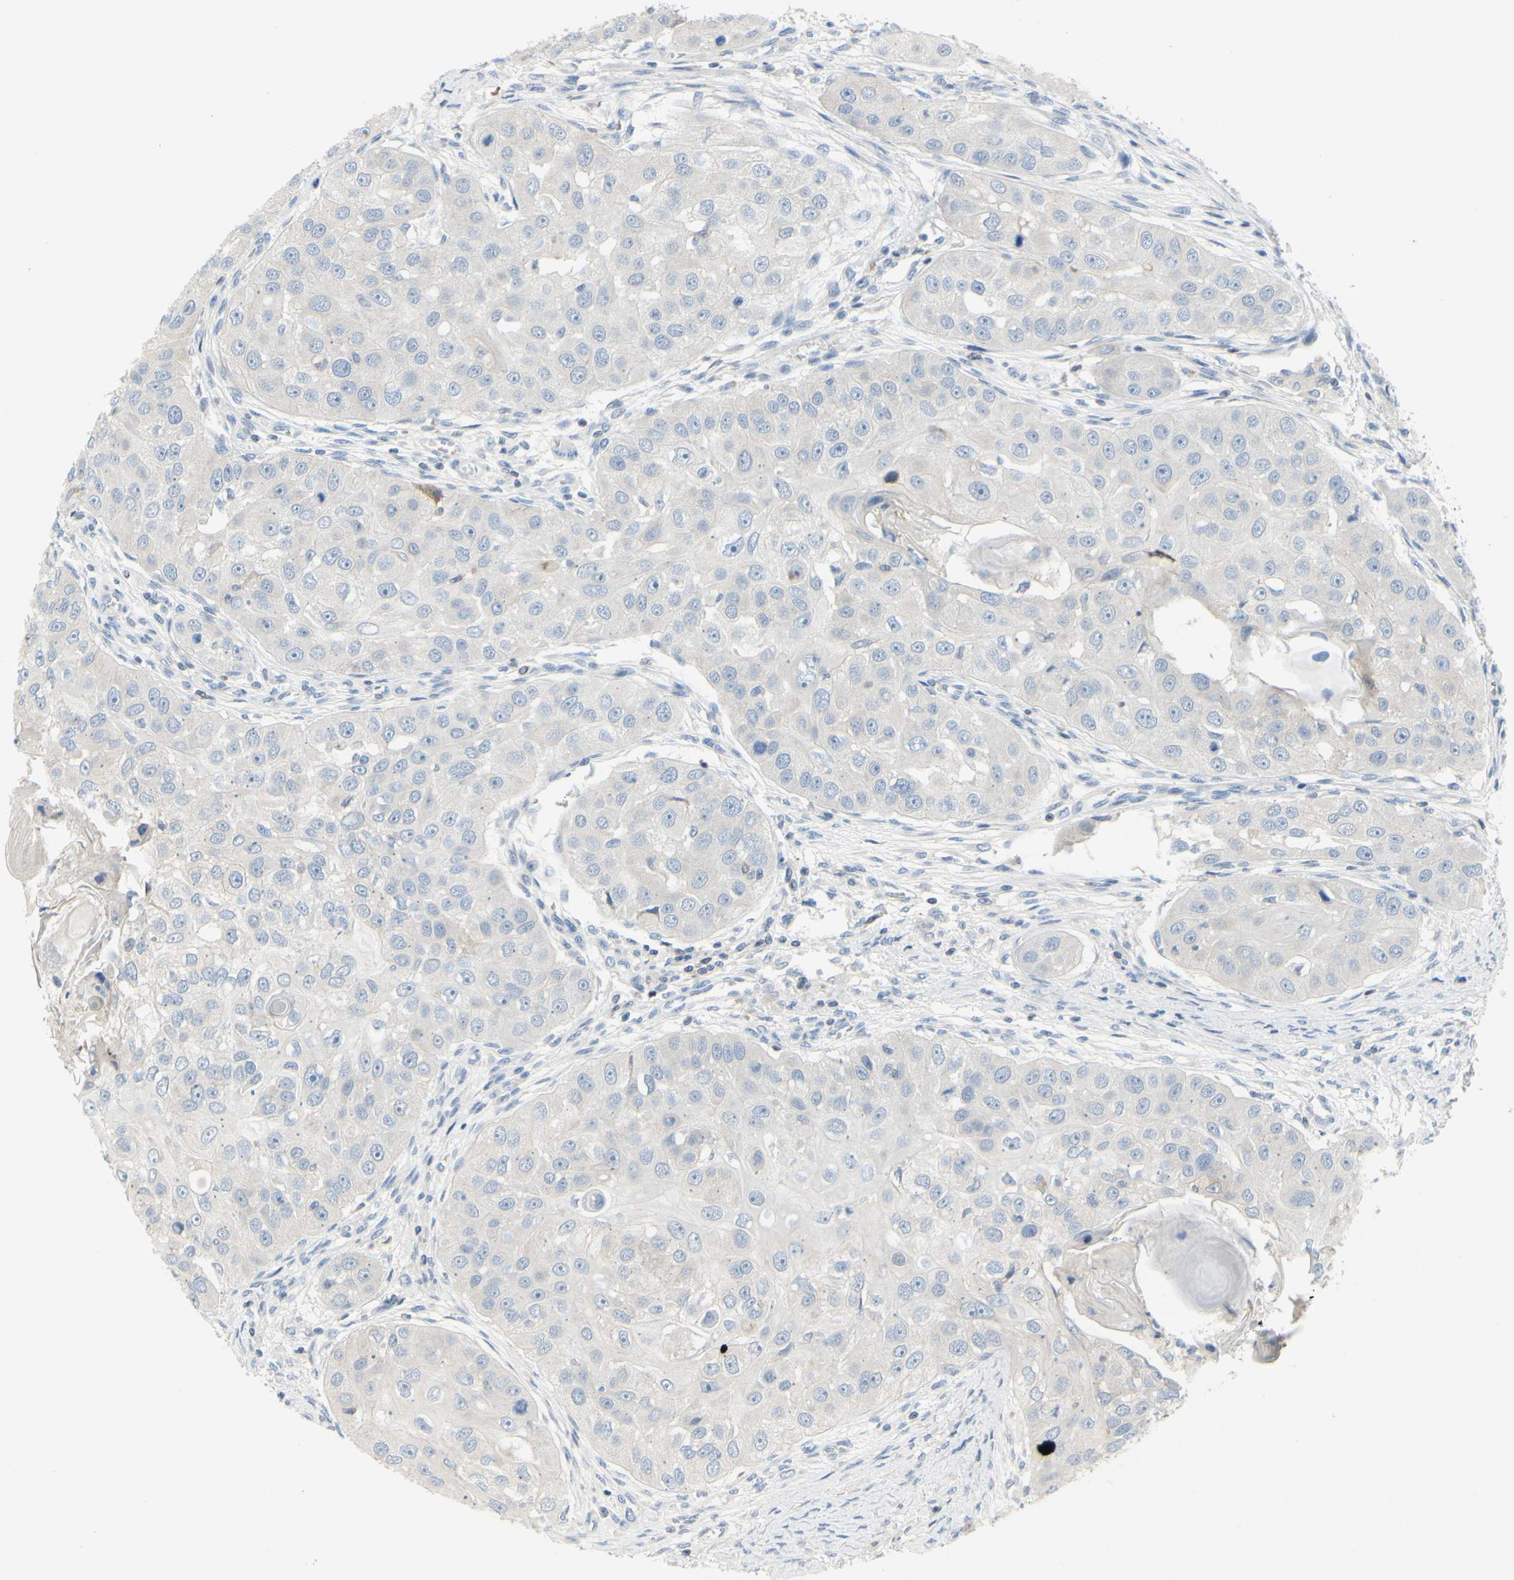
{"staining": {"intensity": "weak", "quantity": ">75%", "location": "cytoplasmic/membranous"}, "tissue": "head and neck cancer", "cell_type": "Tumor cells", "image_type": "cancer", "snomed": [{"axis": "morphology", "description": "Normal tissue, NOS"}, {"axis": "morphology", "description": "Squamous cell carcinoma, NOS"}, {"axis": "topography", "description": "Skeletal muscle"}, {"axis": "topography", "description": "Head-Neck"}], "caption": "This is an image of immunohistochemistry staining of head and neck squamous cell carcinoma, which shows weak expression in the cytoplasmic/membranous of tumor cells.", "gene": "MUC1", "patient": {"sex": "male", "age": 51}}